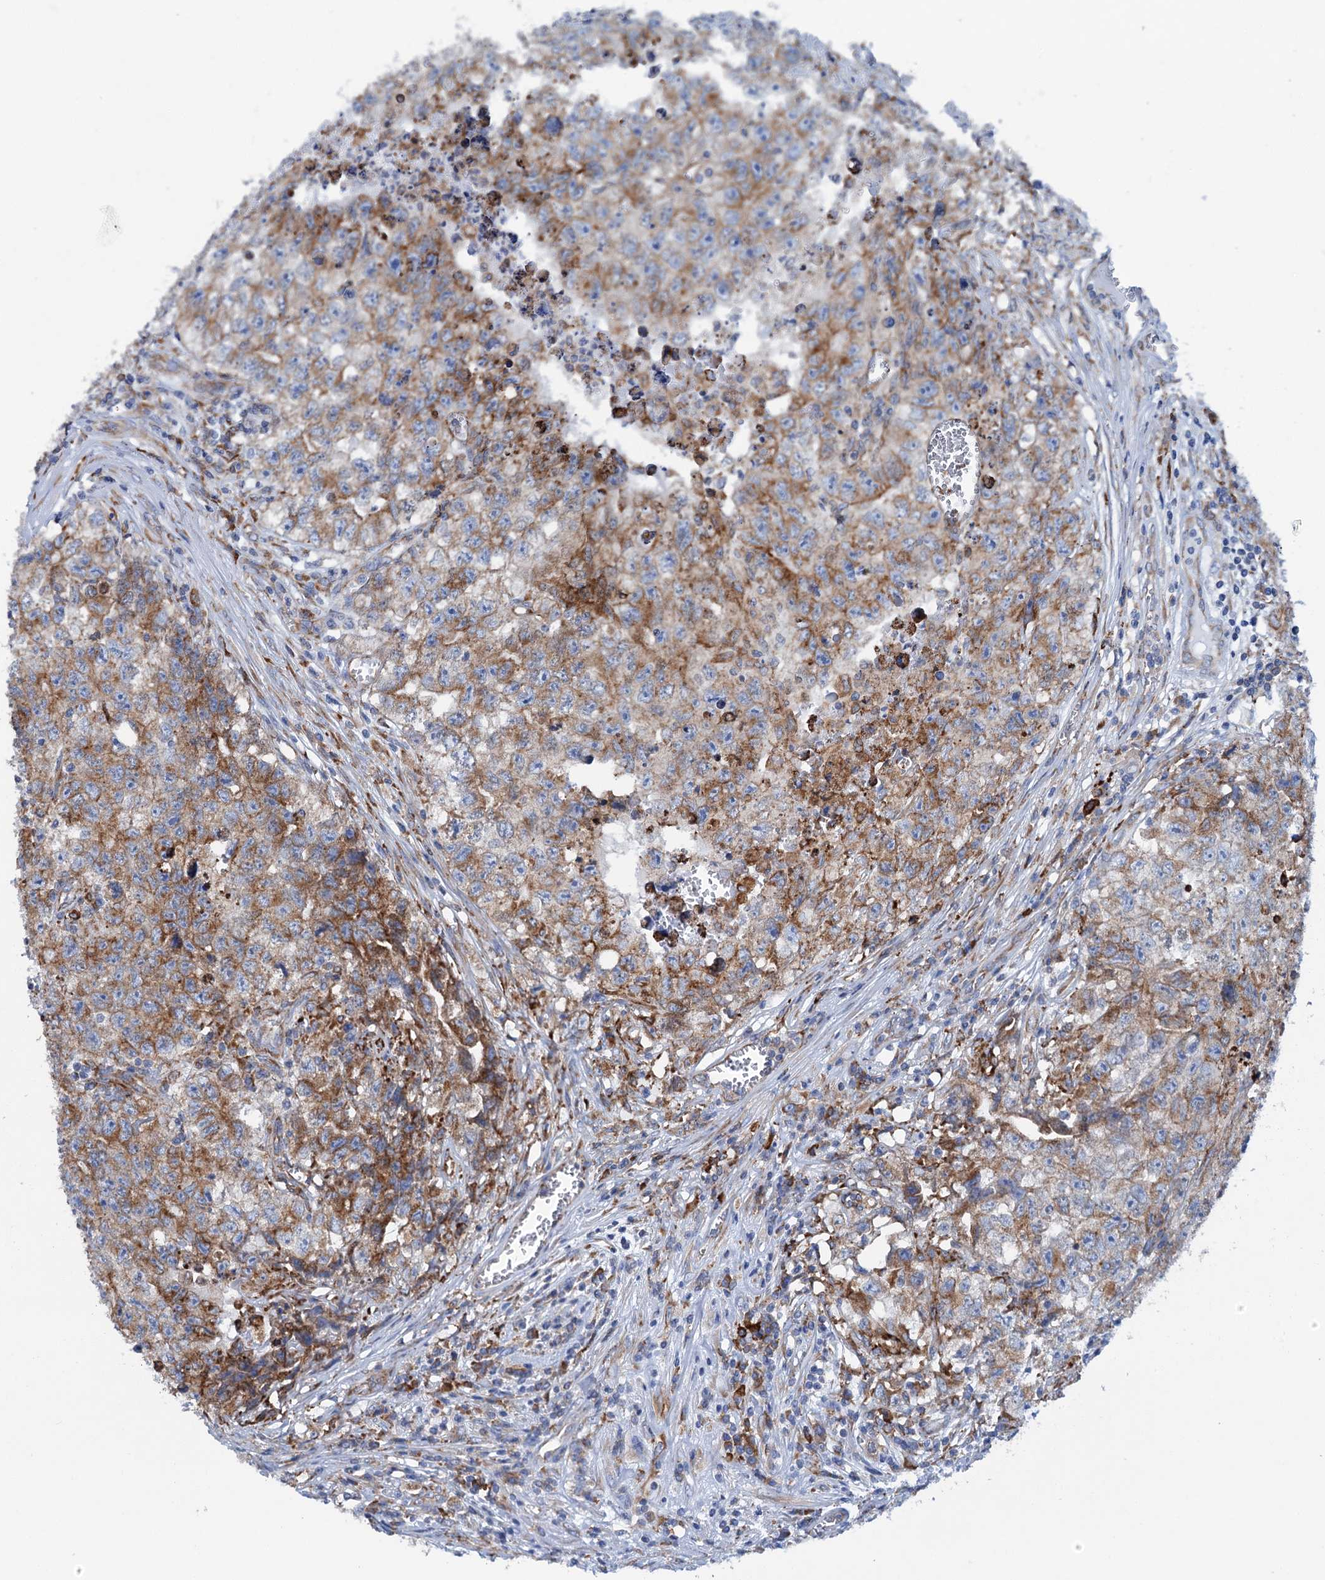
{"staining": {"intensity": "moderate", "quantity": ">75%", "location": "cytoplasmic/membranous"}, "tissue": "testis cancer", "cell_type": "Tumor cells", "image_type": "cancer", "snomed": [{"axis": "morphology", "description": "Seminoma, NOS"}, {"axis": "morphology", "description": "Carcinoma, Embryonal, NOS"}, {"axis": "topography", "description": "Testis"}], "caption": "Human testis seminoma stained for a protein (brown) demonstrates moderate cytoplasmic/membranous positive staining in about >75% of tumor cells.", "gene": "SHE", "patient": {"sex": "male", "age": 43}}